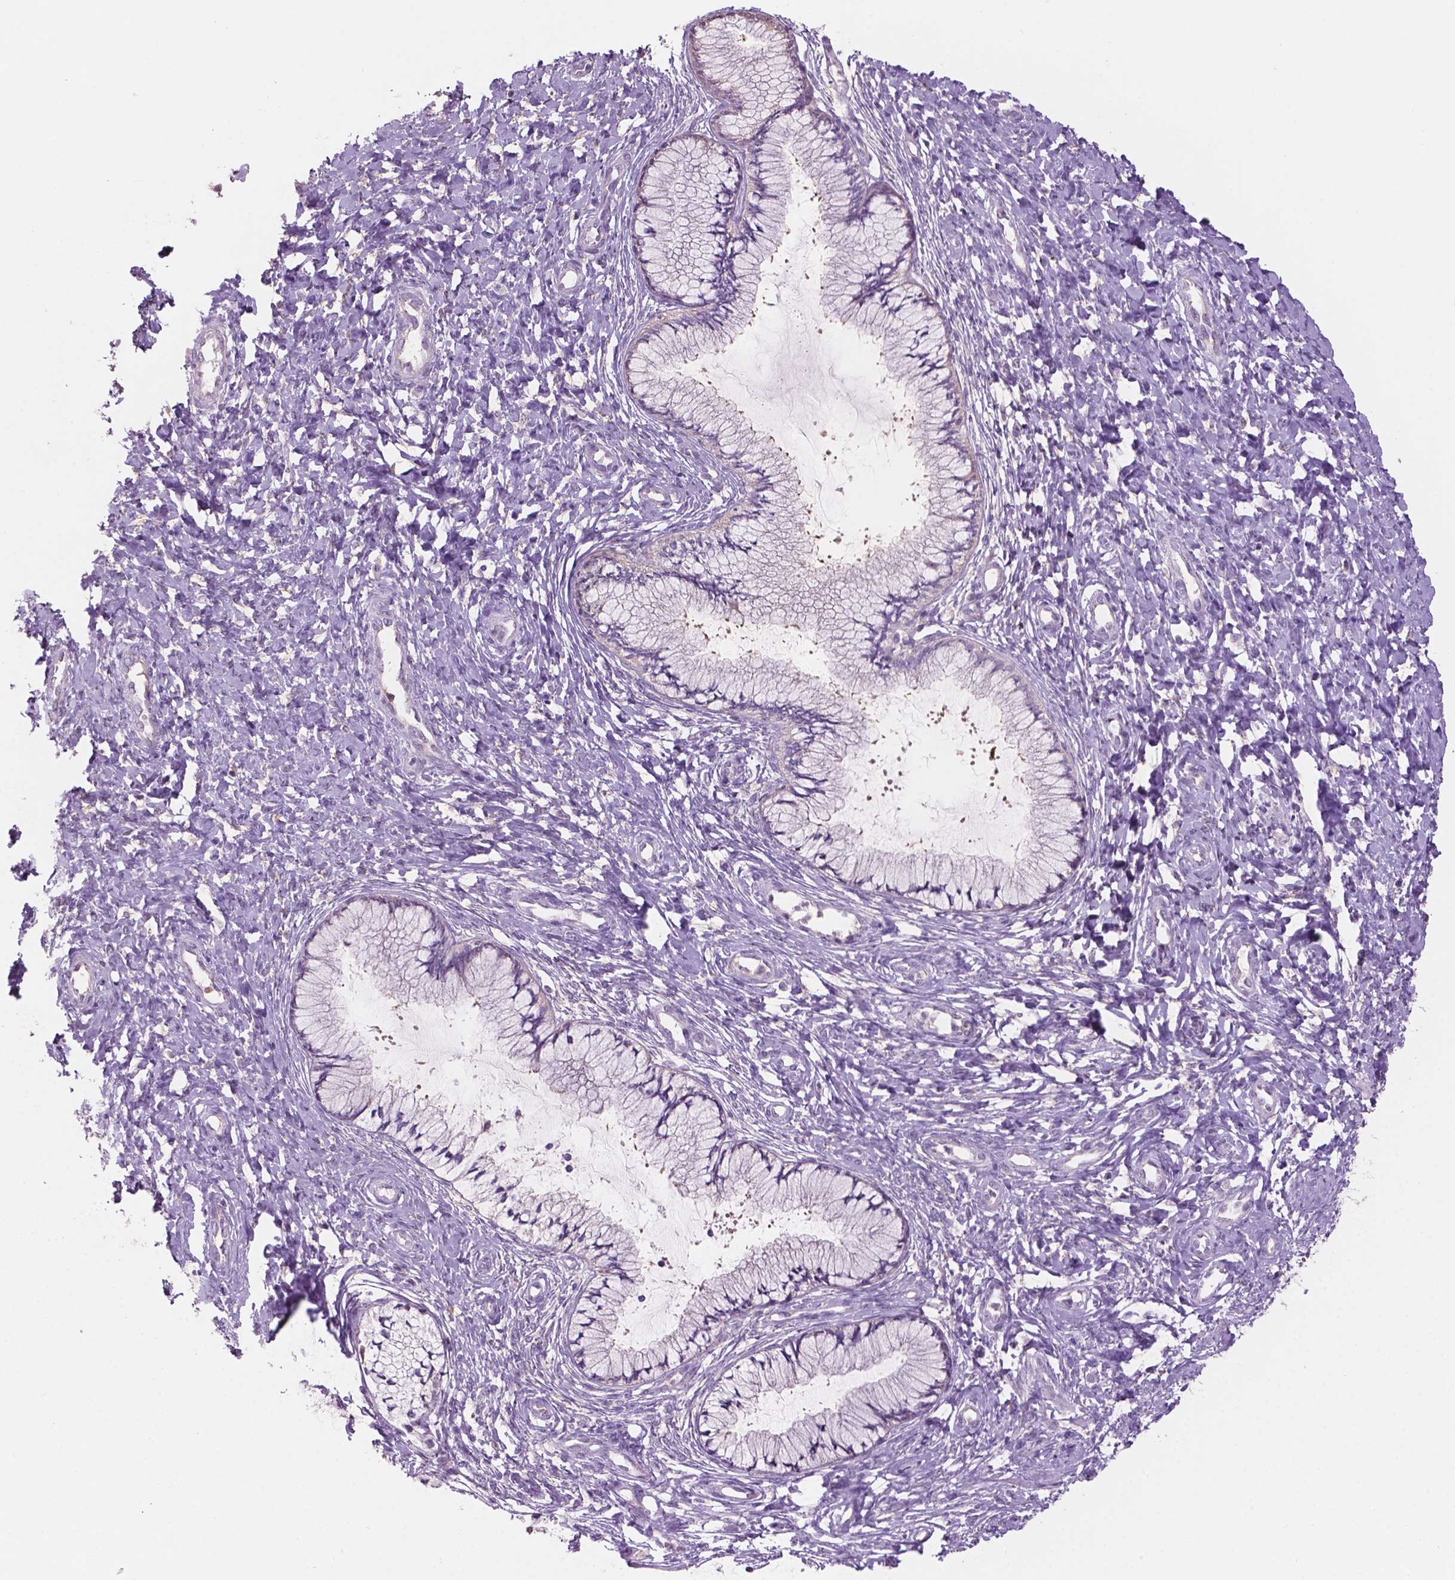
{"staining": {"intensity": "negative", "quantity": "none", "location": "none"}, "tissue": "cervix", "cell_type": "Glandular cells", "image_type": "normal", "snomed": [{"axis": "morphology", "description": "Normal tissue, NOS"}, {"axis": "topography", "description": "Cervix"}], "caption": "Histopathology image shows no significant protein positivity in glandular cells of benign cervix. (IHC, brightfield microscopy, high magnification).", "gene": "SBSN", "patient": {"sex": "female", "age": 37}}